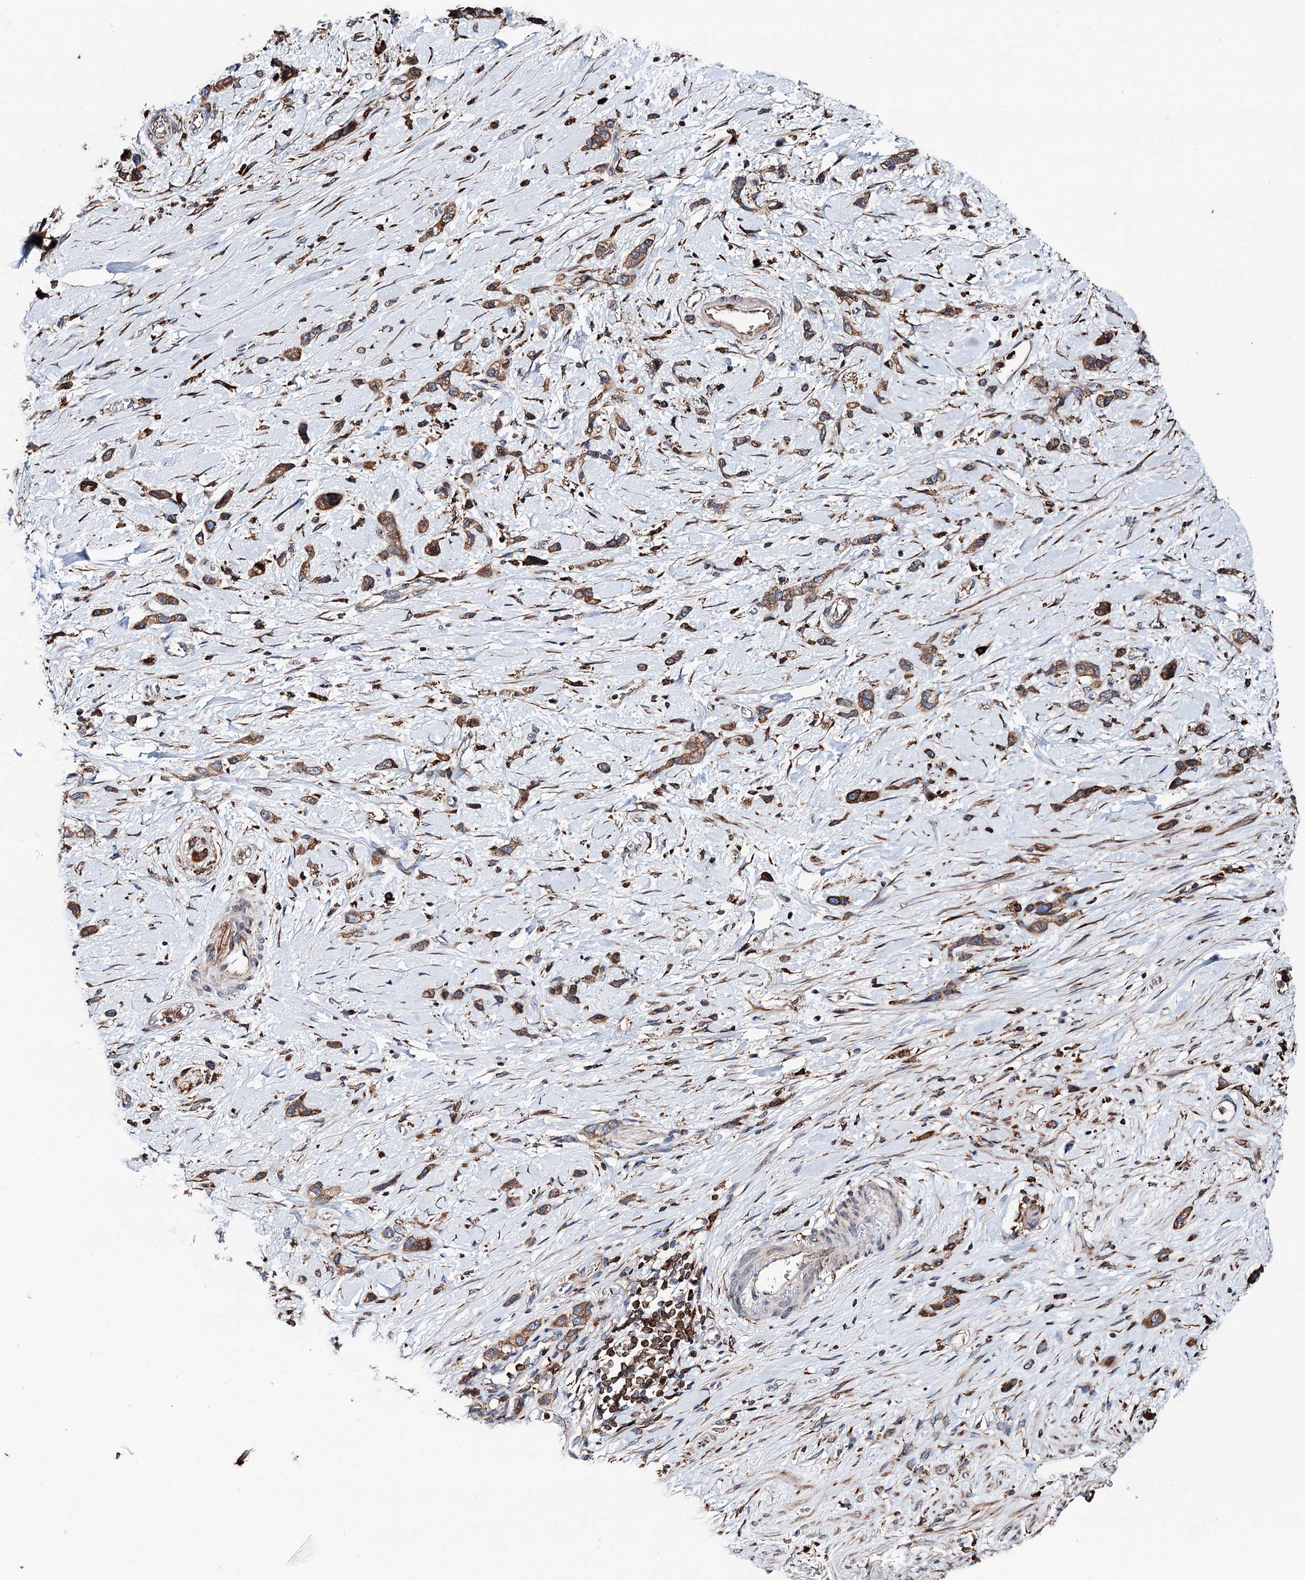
{"staining": {"intensity": "strong", "quantity": "25%-75%", "location": "cytoplasmic/membranous"}, "tissue": "stomach cancer", "cell_type": "Tumor cells", "image_type": "cancer", "snomed": [{"axis": "morphology", "description": "Adenocarcinoma, NOS"}, {"axis": "morphology", "description": "Adenocarcinoma, High grade"}, {"axis": "topography", "description": "Stomach, upper"}, {"axis": "topography", "description": "Stomach, lower"}], "caption": "IHC (DAB) staining of human adenocarcinoma (stomach) demonstrates strong cytoplasmic/membranous protein positivity in approximately 25%-75% of tumor cells. (brown staining indicates protein expression, while blue staining denotes nuclei).", "gene": "ERP29", "patient": {"sex": "female", "age": 65}}